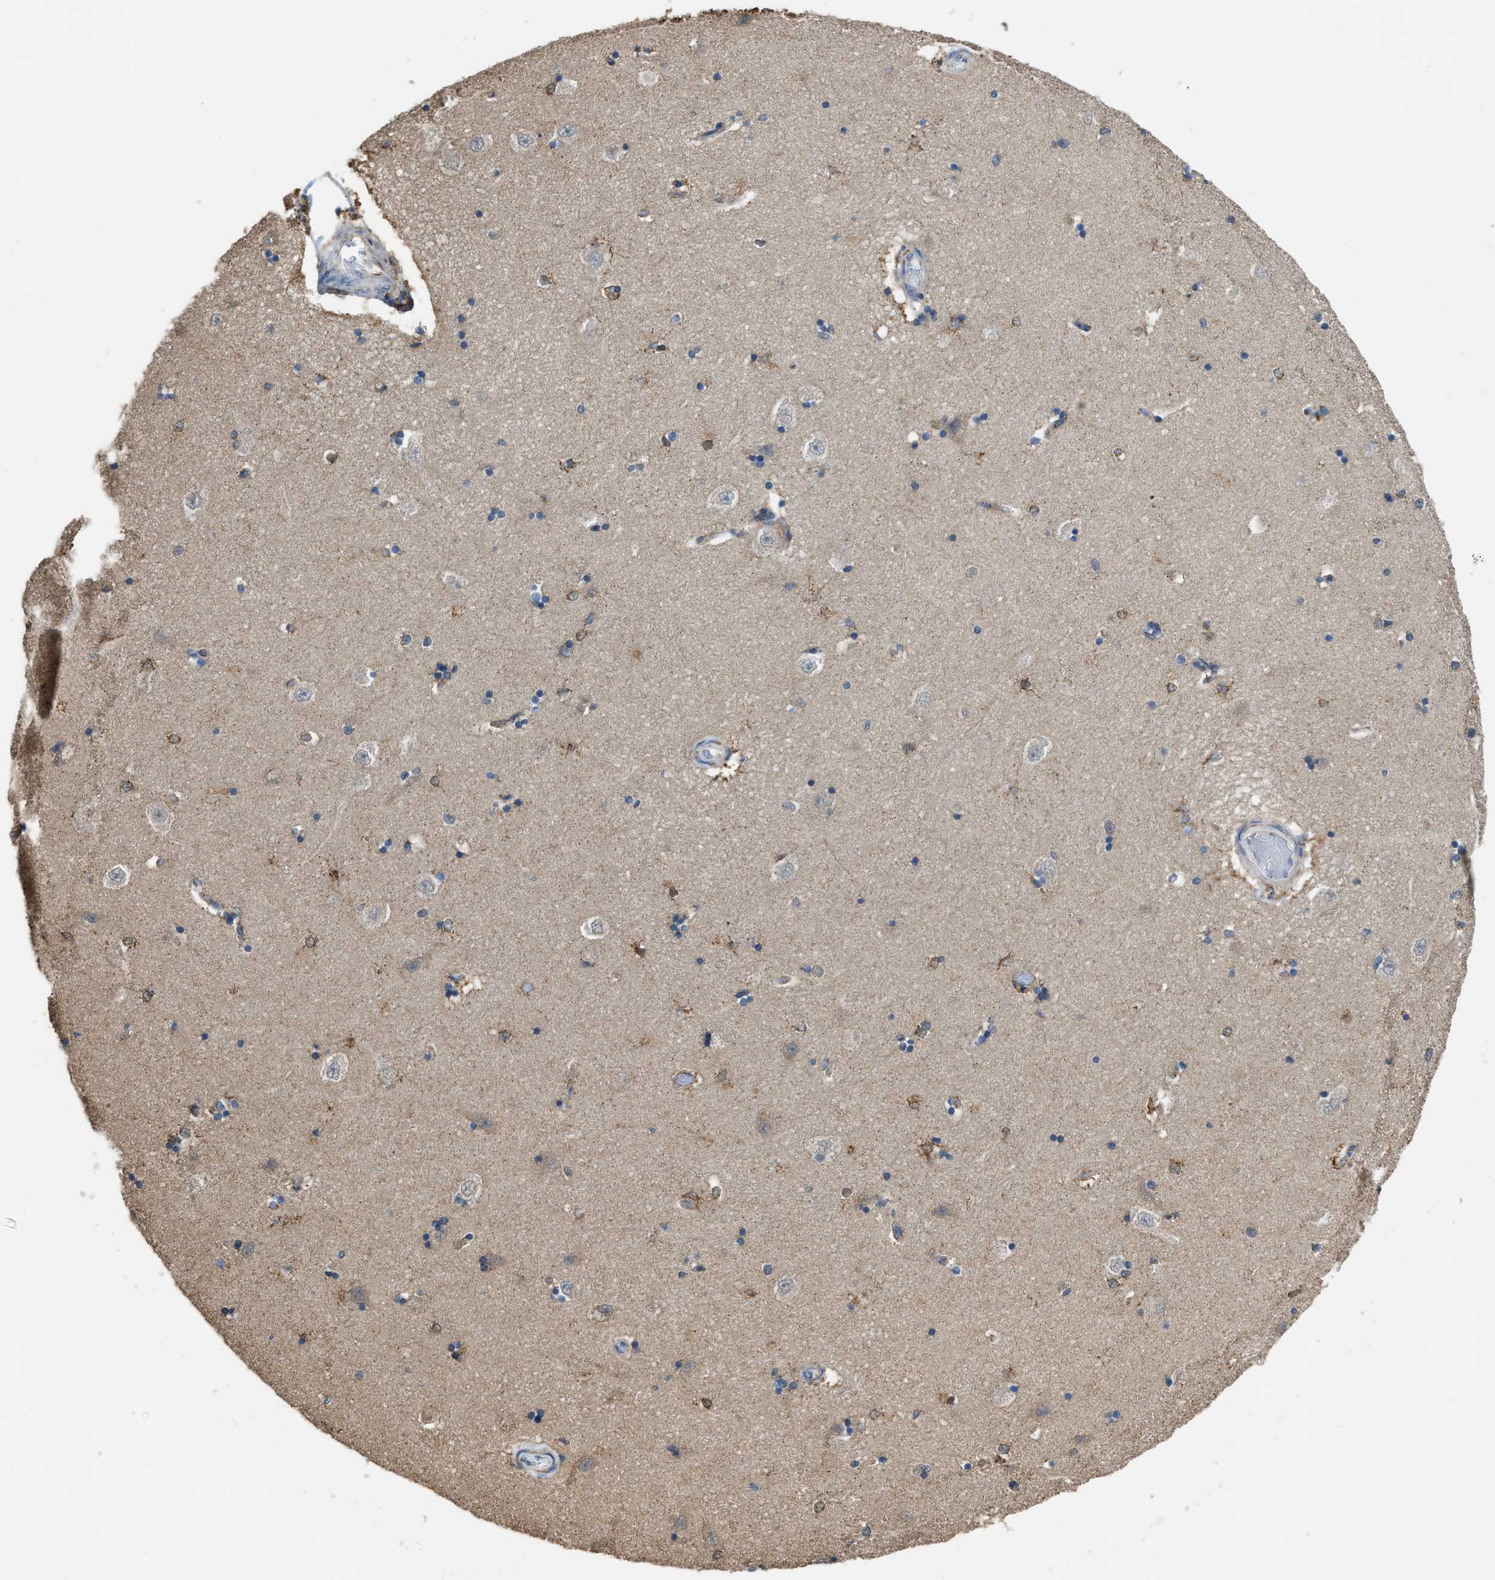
{"staining": {"intensity": "weak", "quantity": "<25%", "location": "cytoplasmic/membranous"}, "tissue": "hippocampus", "cell_type": "Glial cells", "image_type": "normal", "snomed": [{"axis": "morphology", "description": "Normal tissue, NOS"}, {"axis": "topography", "description": "Hippocampus"}], "caption": "IHC photomicrograph of unremarkable hippocampus stained for a protein (brown), which demonstrates no positivity in glial cells. Nuclei are stained in blue.", "gene": "ETFB", "patient": {"sex": "male", "age": 45}}